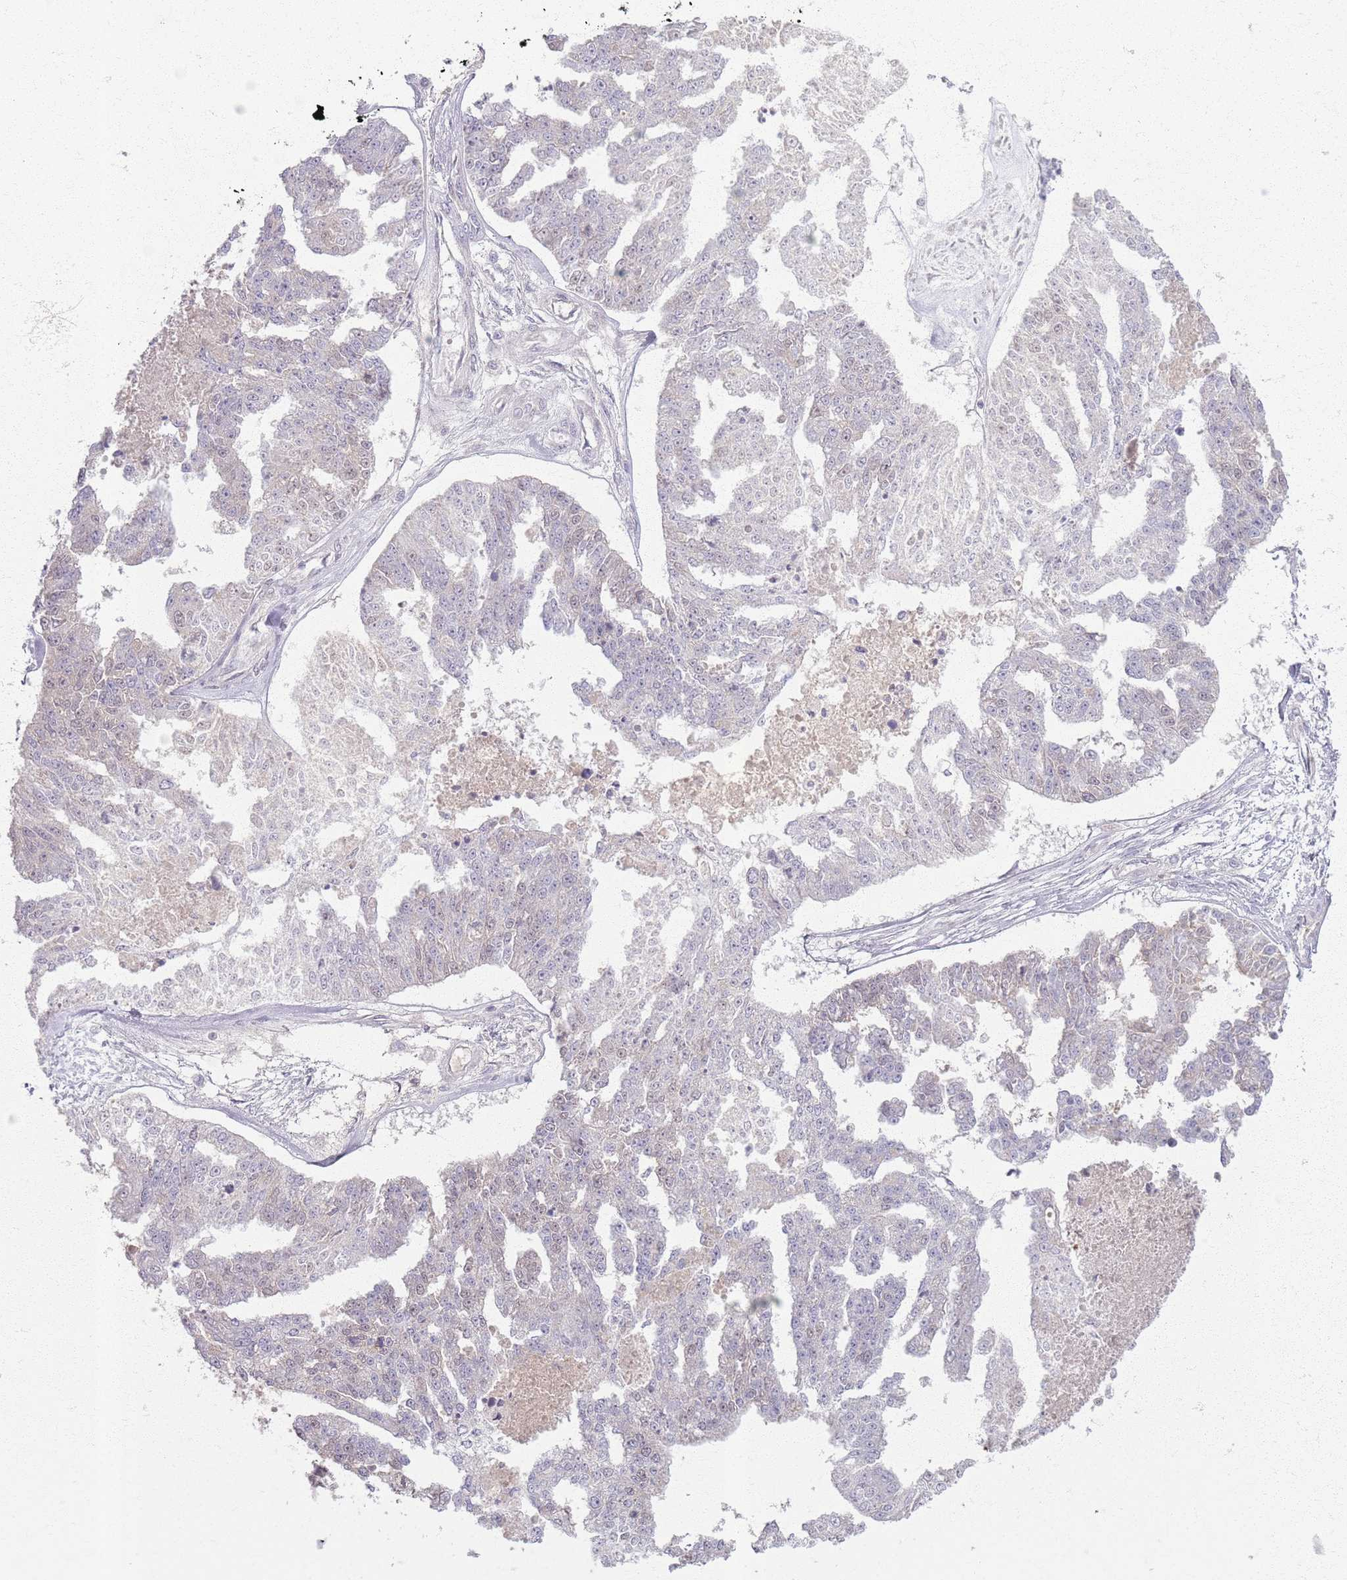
{"staining": {"intensity": "negative", "quantity": "none", "location": "none"}, "tissue": "ovarian cancer", "cell_type": "Tumor cells", "image_type": "cancer", "snomed": [{"axis": "morphology", "description": "Cystadenocarcinoma, serous, NOS"}, {"axis": "topography", "description": "Ovary"}], "caption": "Tumor cells show no significant expression in ovarian cancer. Brightfield microscopy of immunohistochemistry stained with DAB (3,3'-diaminobenzidine) (brown) and hematoxylin (blue), captured at high magnification.", "gene": "CRIPT", "patient": {"sex": "female", "age": 58}}